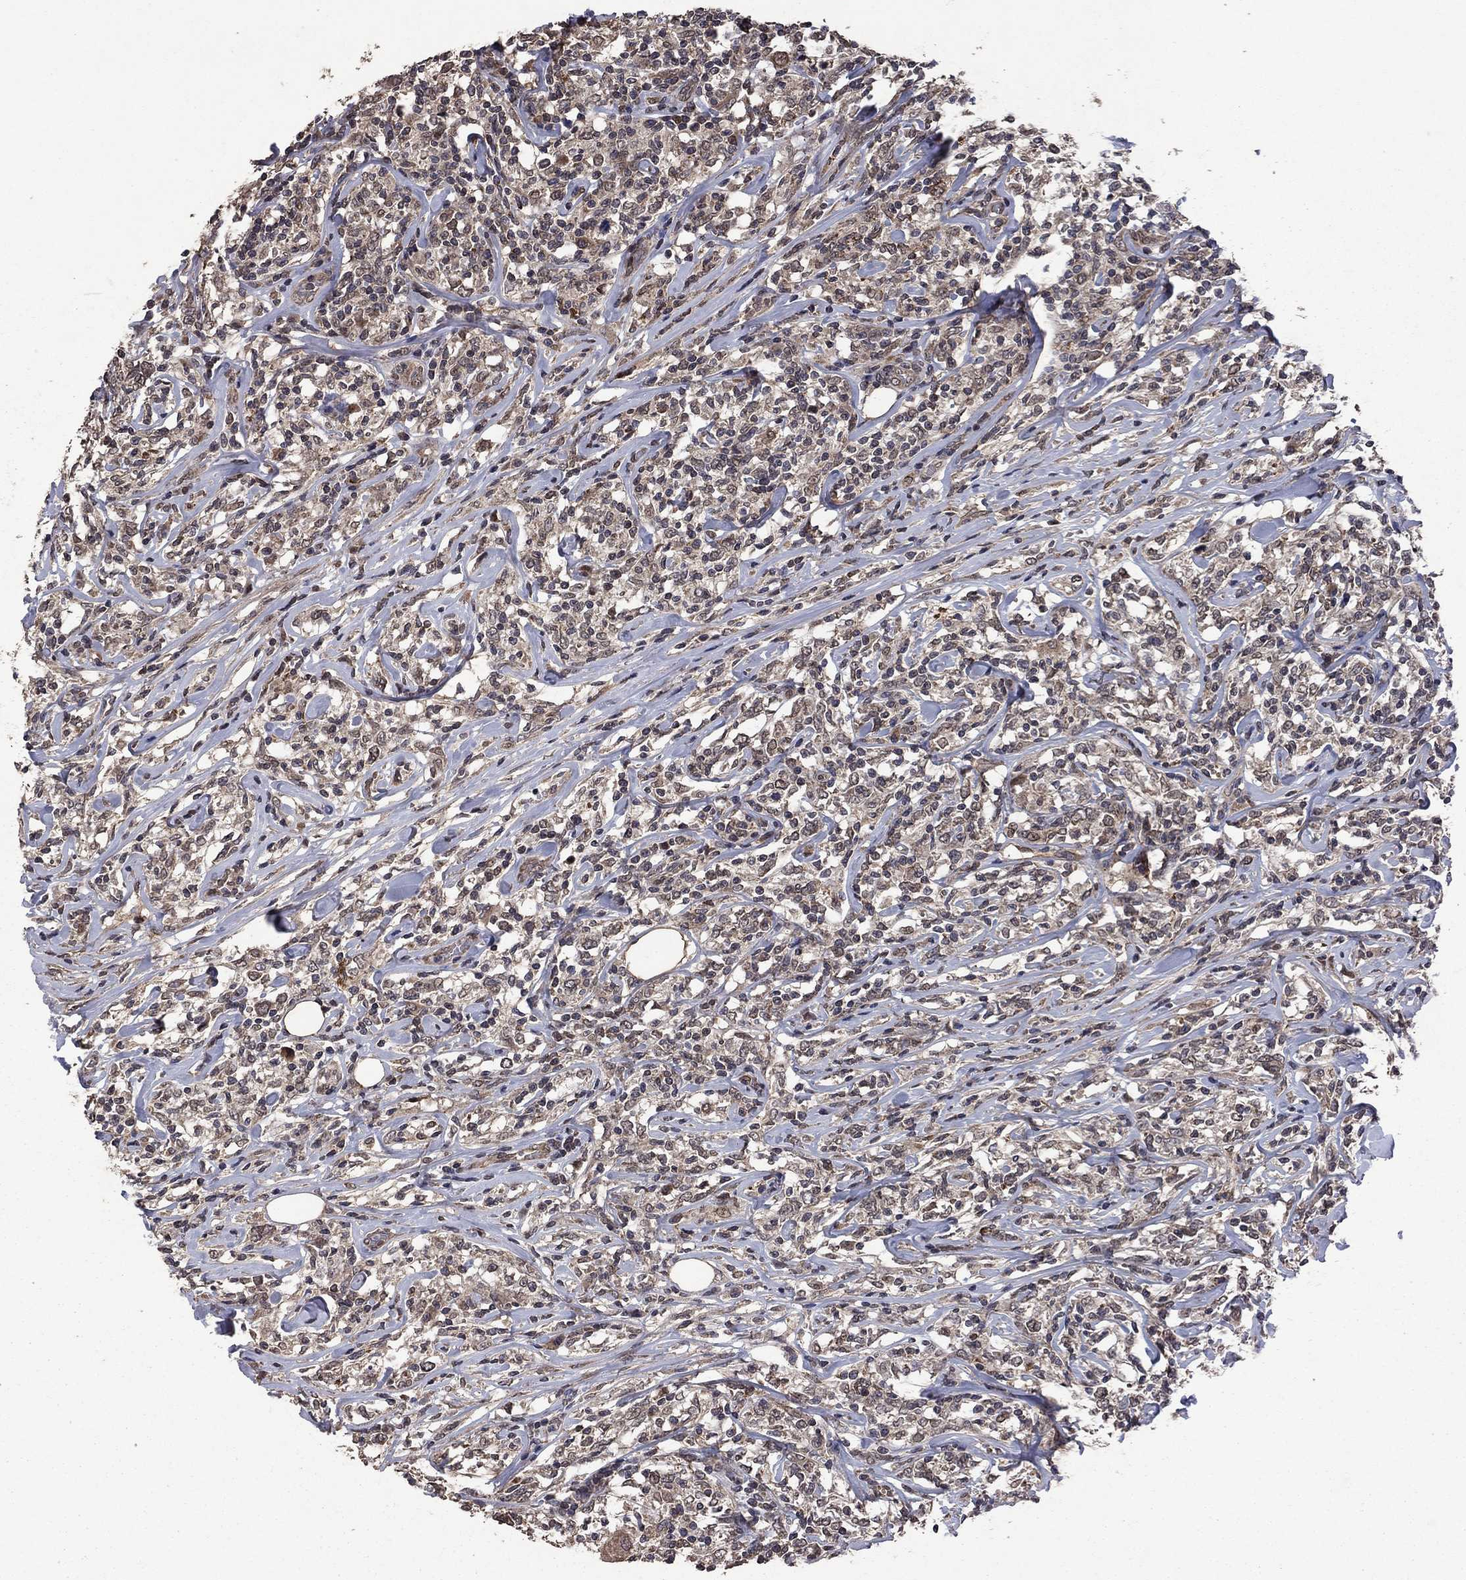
{"staining": {"intensity": "negative", "quantity": "none", "location": "none"}, "tissue": "lymphoma", "cell_type": "Tumor cells", "image_type": "cancer", "snomed": [{"axis": "morphology", "description": "Malignant lymphoma, non-Hodgkin's type, High grade"}, {"axis": "topography", "description": "Lymph node"}], "caption": "Protein analysis of high-grade malignant lymphoma, non-Hodgkin's type demonstrates no significant staining in tumor cells. (Brightfield microscopy of DAB immunohistochemistry (IHC) at high magnification).", "gene": "DHRS1", "patient": {"sex": "female", "age": 84}}